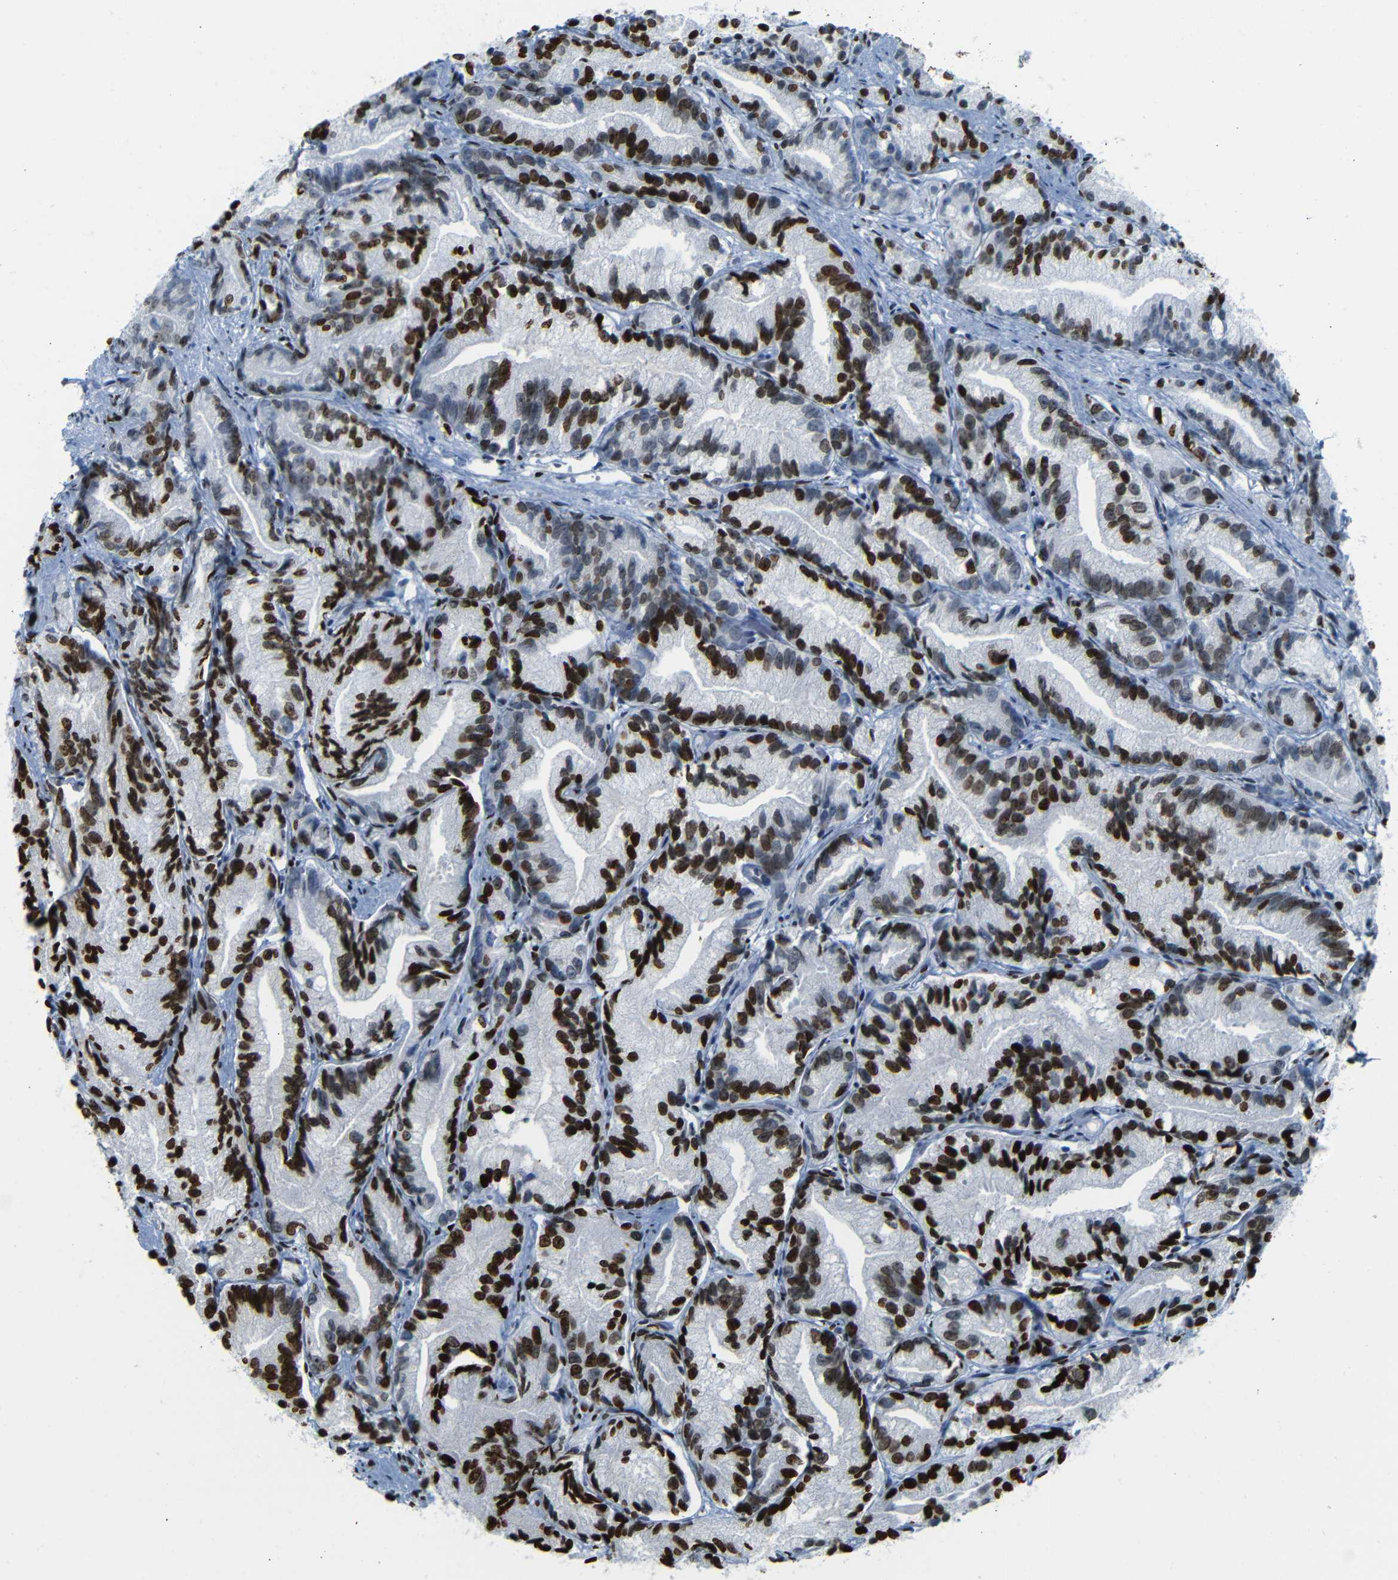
{"staining": {"intensity": "strong", "quantity": ">75%", "location": "nuclear"}, "tissue": "prostate cancer", "cell_type": "Tumor cells", "image_type": "cancer", "snomed": [{"axis": "morphology", "description": "Adenocarcinoma, Low grade"}, {"axis": "topography", "description": "Prostate"}], "caption": "Approximately >75% of tumor cells in human low-grade adenocarcinoma (prostate) reveal strong nuclear protein positivity as visualized by brown immunohistochemical staining.", "gene": "NPIPB15", "patient": {"sex": "male", "age": 89}}